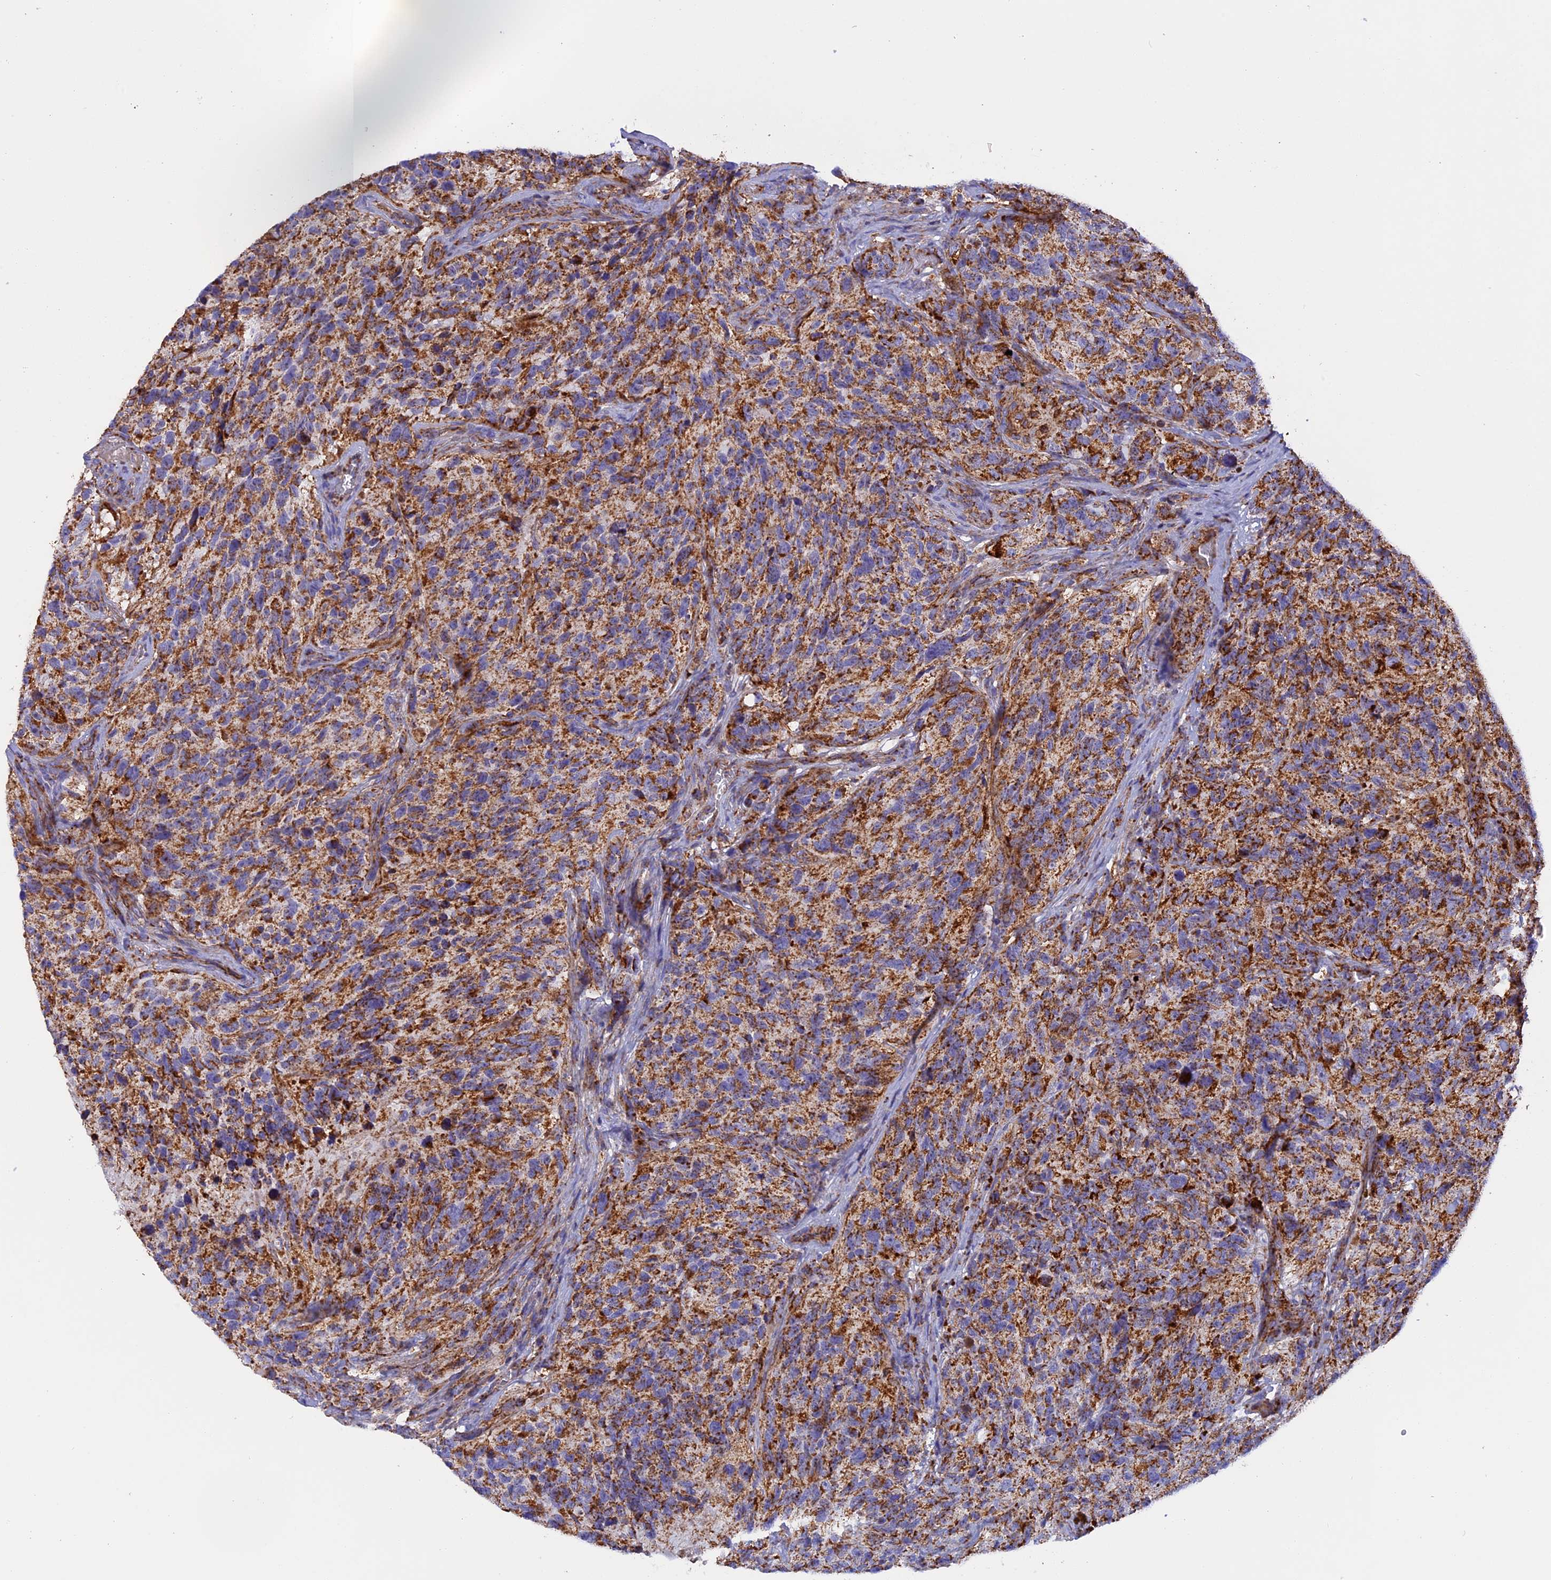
{"staining": {"intensity": "strong", "quantity": ">75%", "location": "cytoplasmic/membranous"}, "tissue": "glioma", "cell_type": "Tumor cells", "image_type": "cancer", "snomed": [{"axis": "morphology", "description": "Glioma, malignant, High grade"}, {"axis": "topography", "description": "Brain"}], "caption": "Immunohistochemical staining of human glioma exhibits high levels of strong cytoplasmic/membranous protein staining in about >75% of tumor cells. (DAB = brown stain, brightfield microscopy at high magnification).", "gene": "UQCRB", "patient": {"sex": "male", "age": 69}}